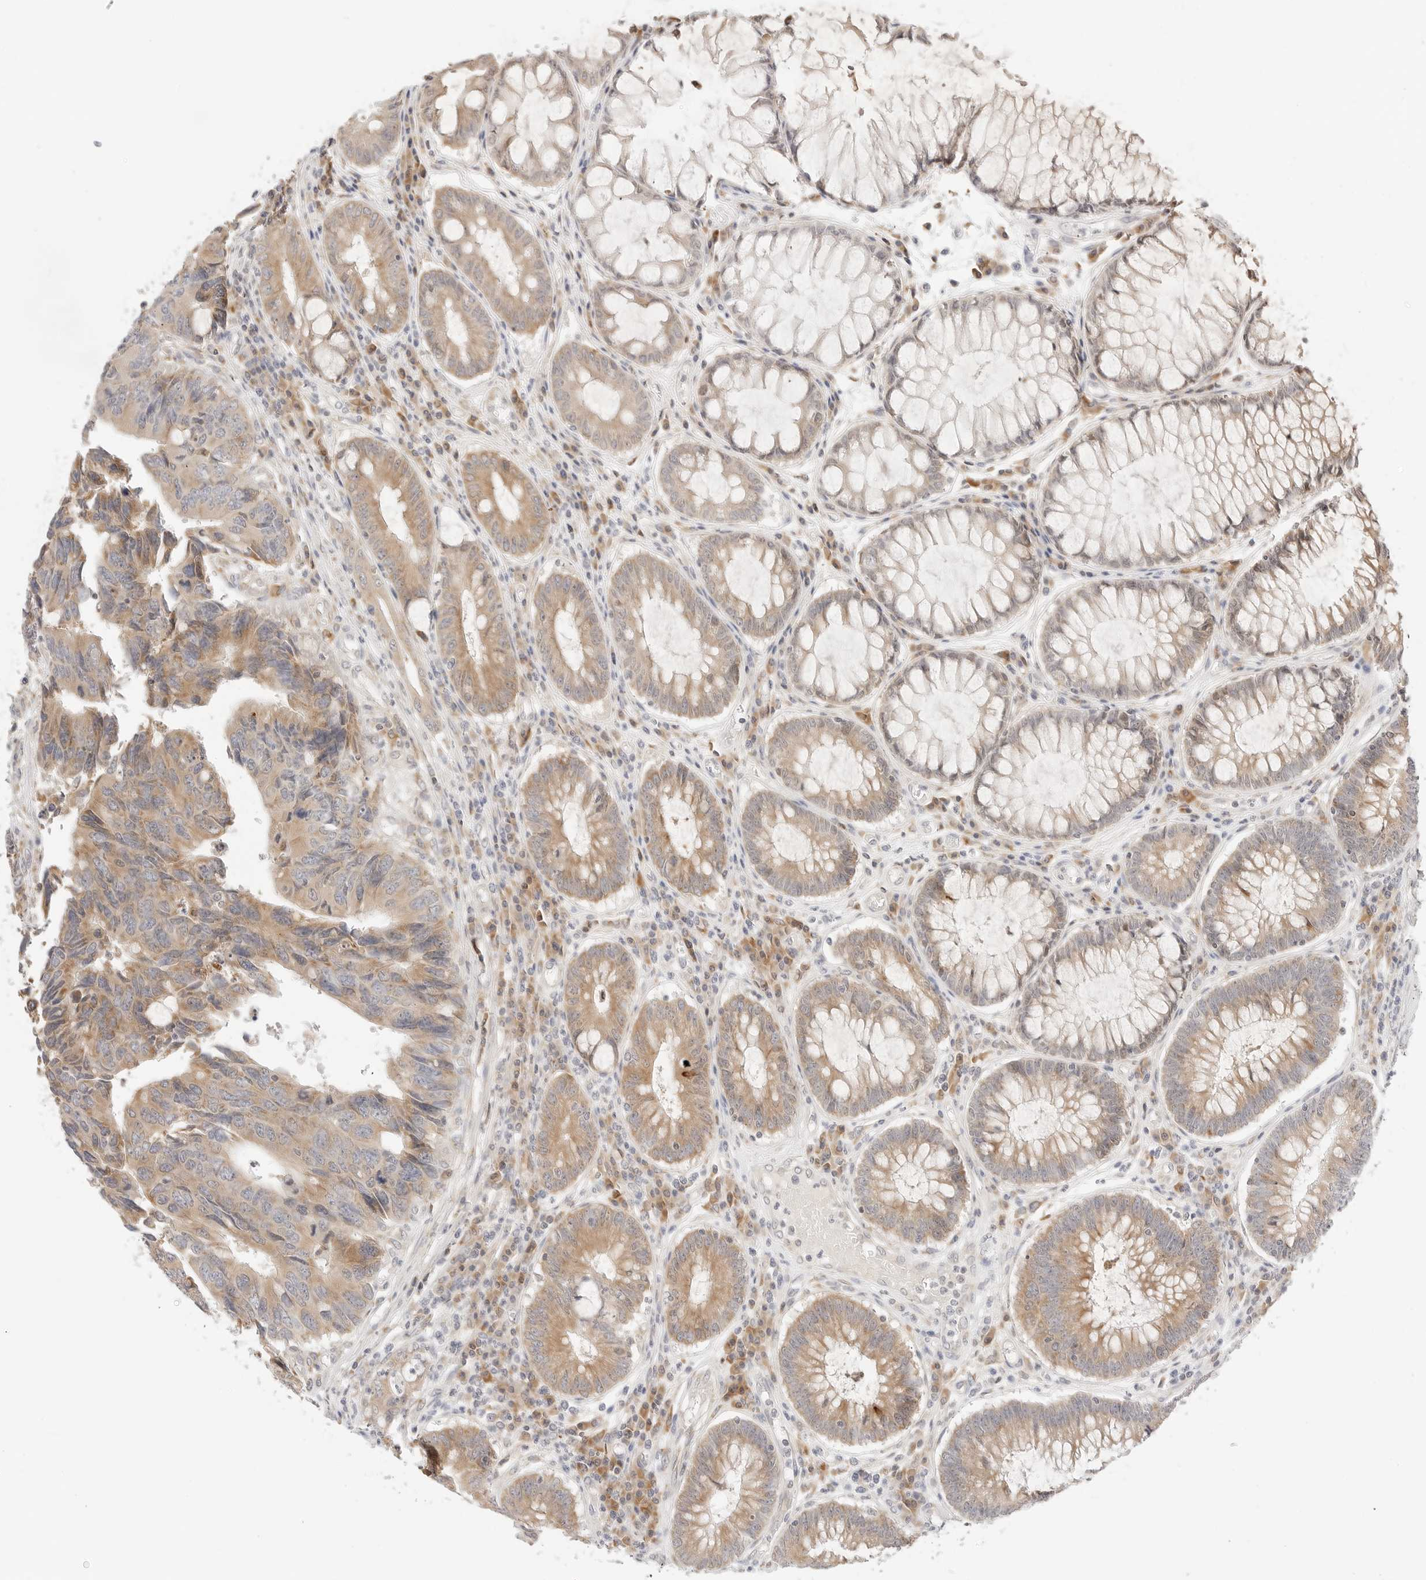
{"staining": {"intensity": "moderate", "quantity": ">75%", "location": "cytoplasmic/membranous"}, "tissue": "colorectal cancer", "cell_type": "Tumor cells", "image_type": "cancer", "snomed": [{"axis": "morphology", "description": "Adenocarcinoma, NOS"}, {"axis": "topography", "description": "Rectum"}], "caption": "The image displays immunohistochemical staining of colorectal cancer. There is moderate cytoplasmic/membranous positivity is seen in approximately >75% of tumor cells.", "gene": "ERO1B", "patient": {"sex": "male", "age": 84}}